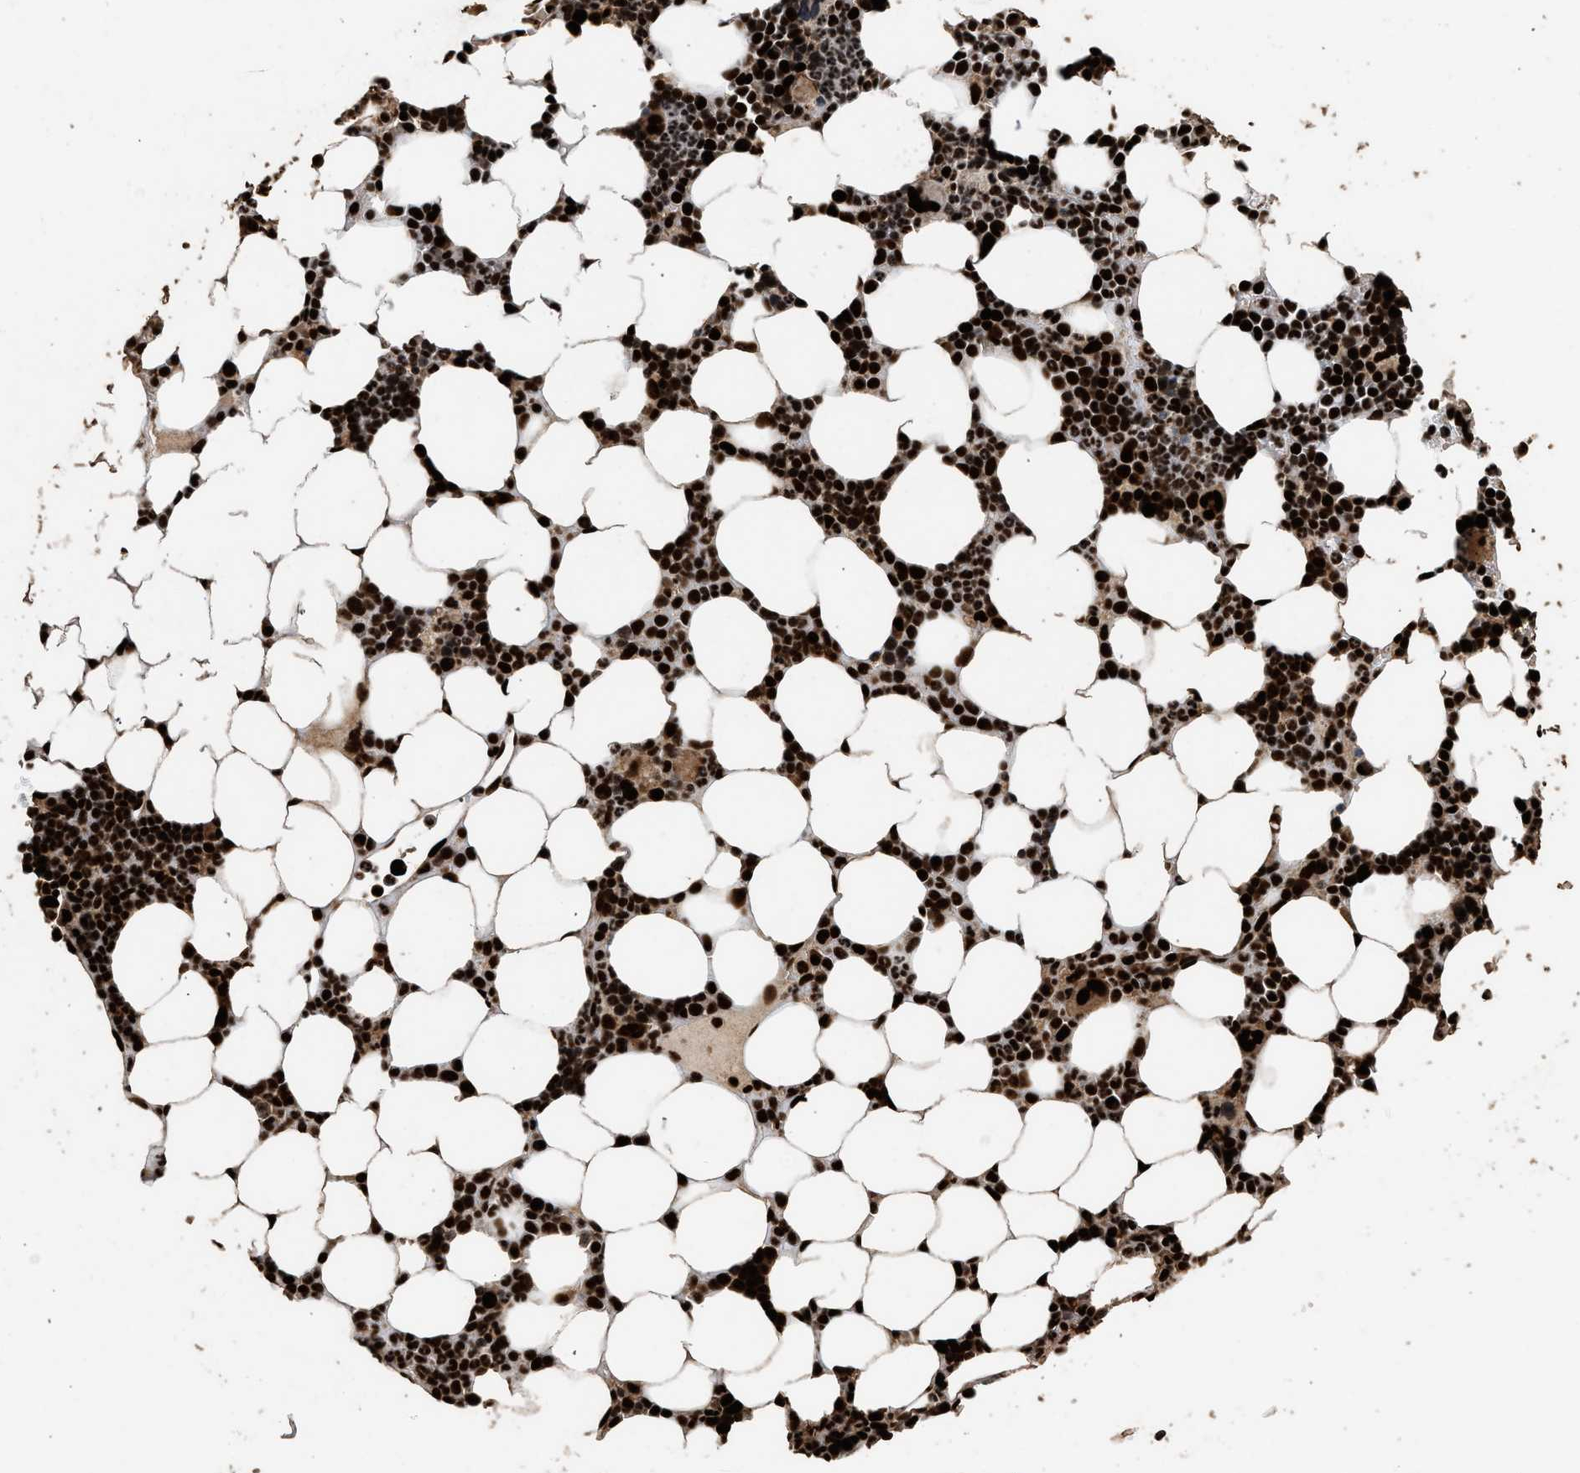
{"staining": {"intensity": "strong", "quantity": ">75%", "location": "nuclear"}, "tissue": "bone marrow", "cell_type": "Hematopoietic cells", "image_type": "normal", "snomed": [{"axis": "morphology", "description": "Normal tissue, NOS"}, {"axis": "topography", "description": "Bone marrow"}], "caption": "An IHC photomicrograph of unremarkable tissue is shown. Protein staining in brown labels strong nuclear positivity in bone marrow within hematopoietic cells. The protein is stained brown, and the nuclei are stained in blue (DAB IHC with brightfield microscopy, high magnification).", "gene": "PPP4R3B", "patient": {"sex": "female", "age": 73}}